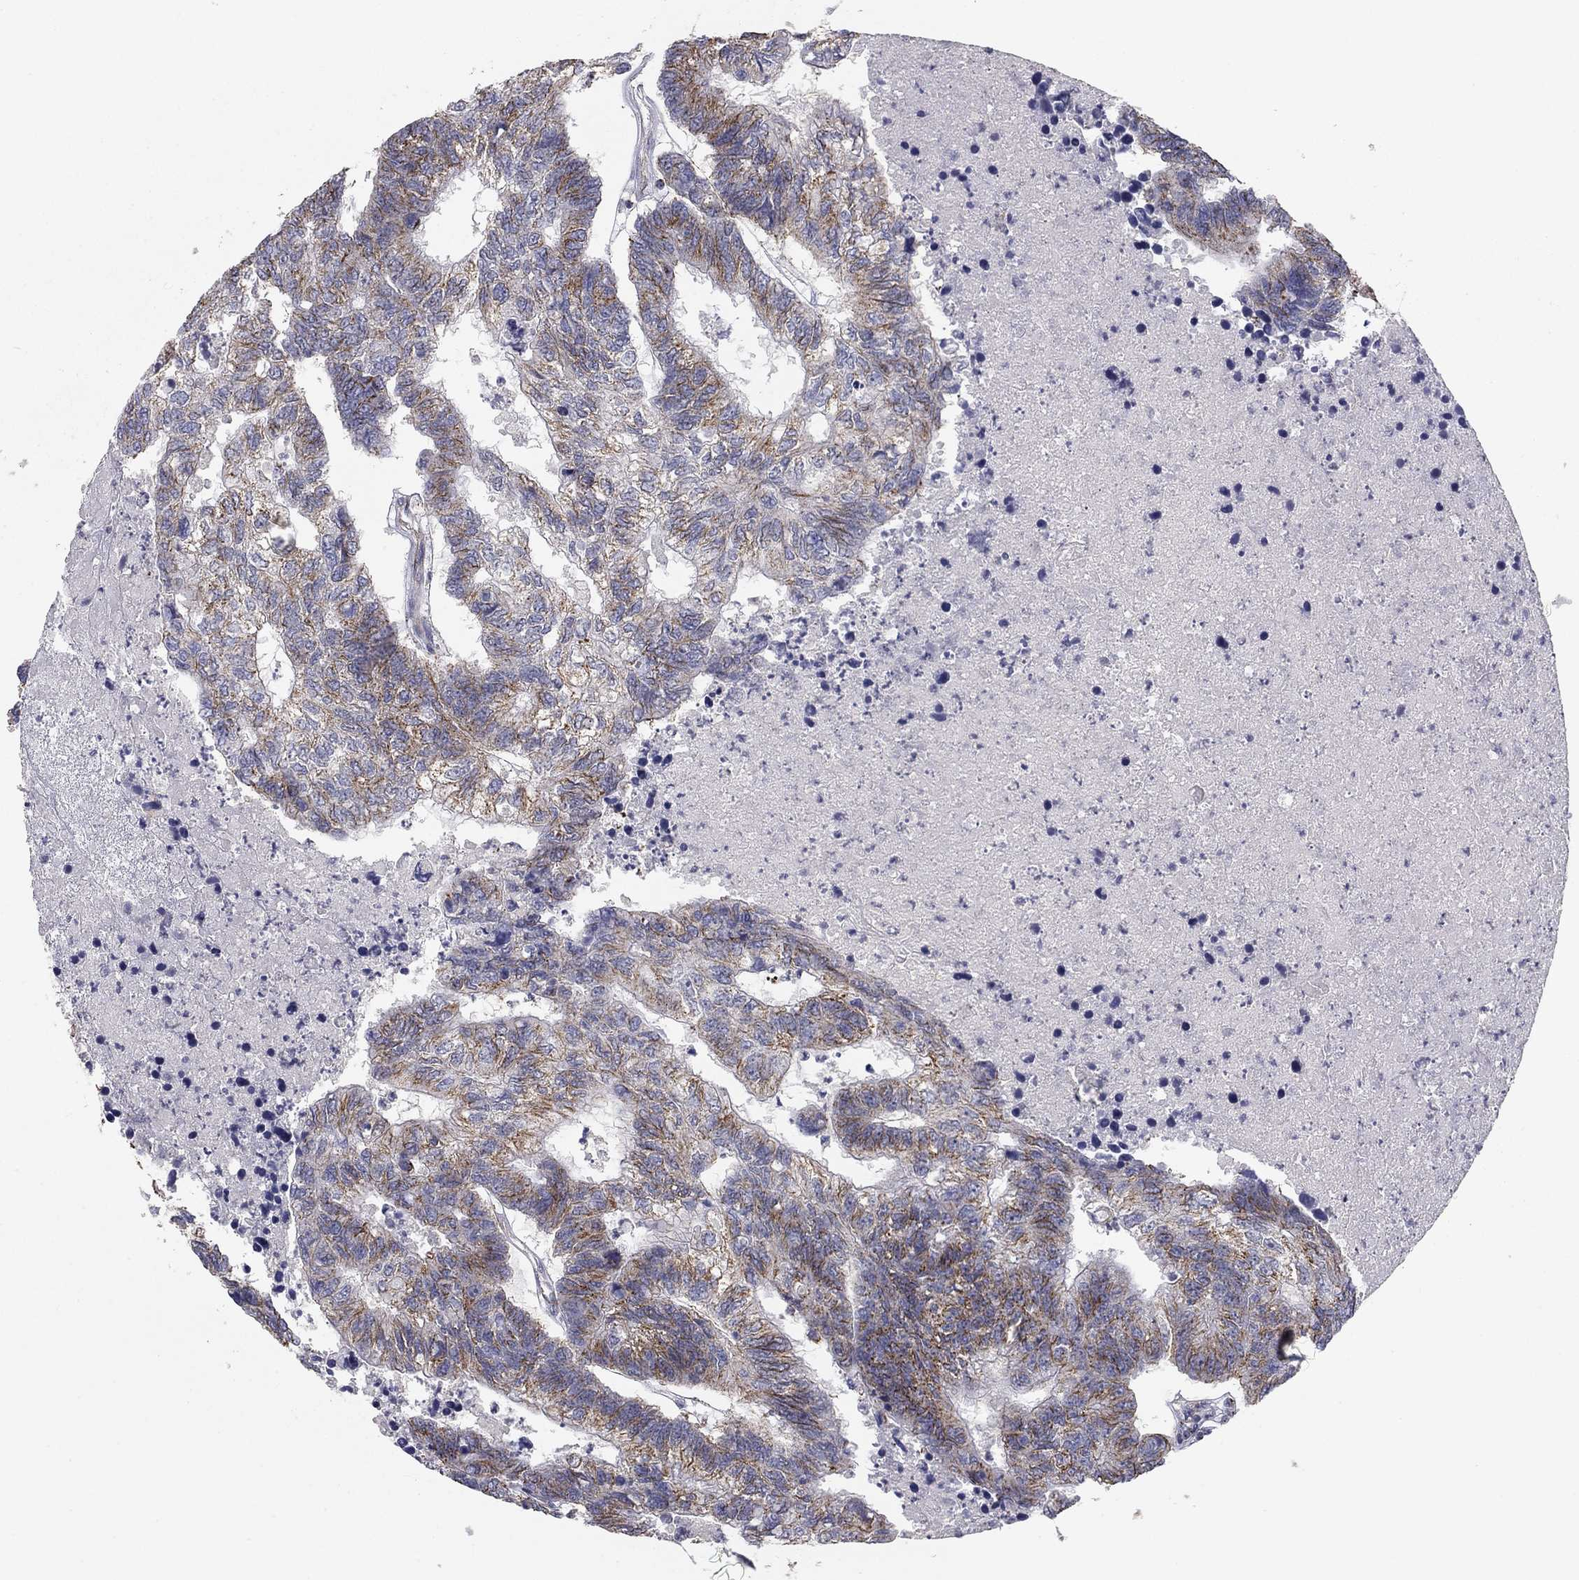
{"staining": {"intensity": "moderate", "quantity": "25%-75%", "location": "cytoplasmic/membranous"}, "tissue": "colorectal cancer", "cell_type": "Tumor cells", "image_type": "cancer", "snomed": [{"axis": "morphology", "description": "Adenocarcinoma, NOS"}, {"axis": "topography", "description": "Colon"}], "caption": "An immunohistochemistry (IHC) histopathology image of neoplastic tissue is shown. Protein staining in brown labels moderate cytoplasmic/membranous positivity in adenocarcinoma (colorectal) within tumor cells.", "gene": "SEPTIN3", "patient": {"sex": "female", "age": 48}}